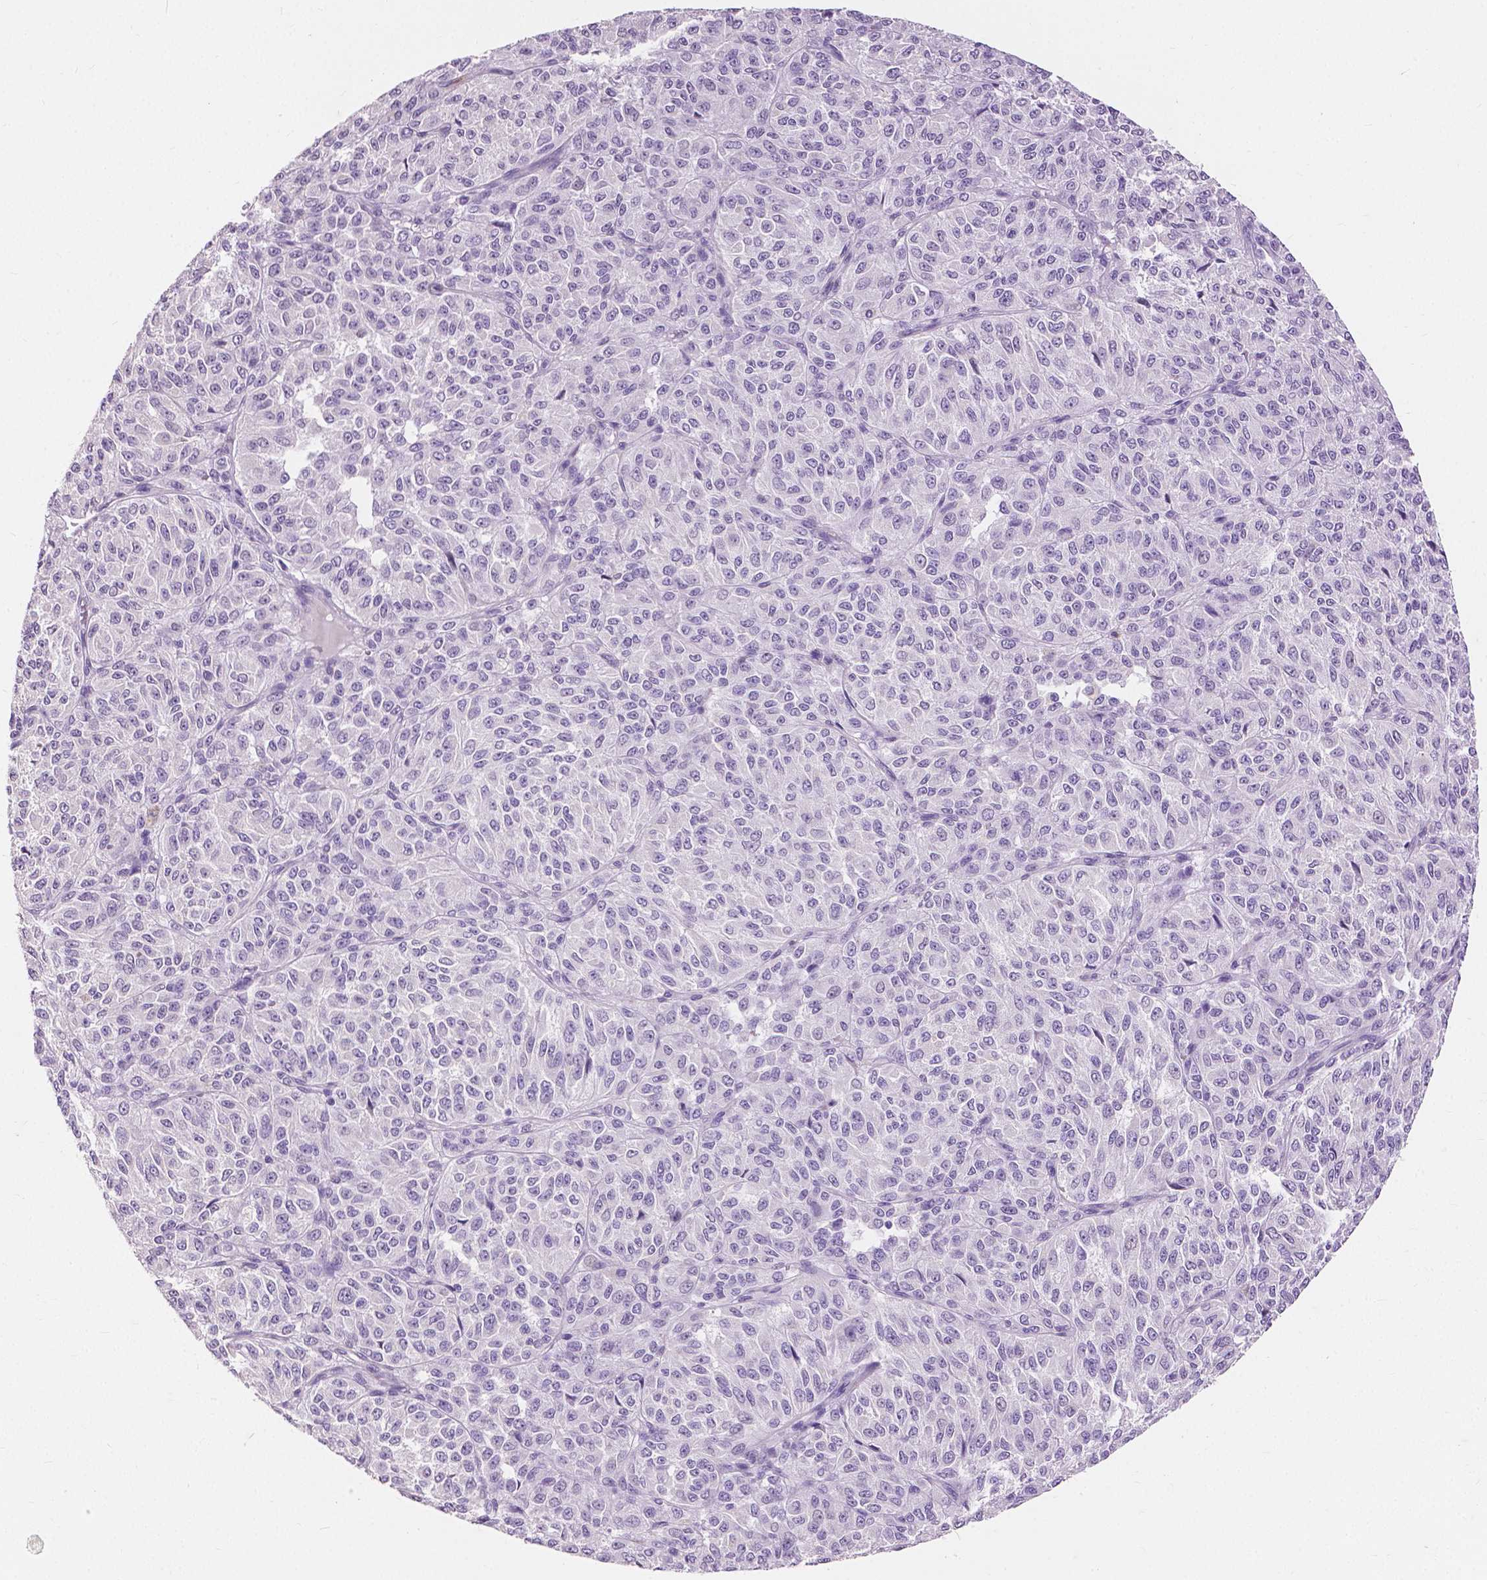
{"staining": {"intensity": "negative", "quantity": "none", "location": "none"}, "tissue": "melanoma", "cell_type": "Tumor cells", "image_type": "cancer", "snomed": [{"axis": "morphology", "description": "Malignant melanoma, Metastatic site"}, {"axis": "topography", "description": "Brain"}], "caption": "Tumor cells are negative for brown protein staining in malignant melanoma (metastatic site).", "gene": "CXCR2", "patient": {"sex": "female", "age": 56}}